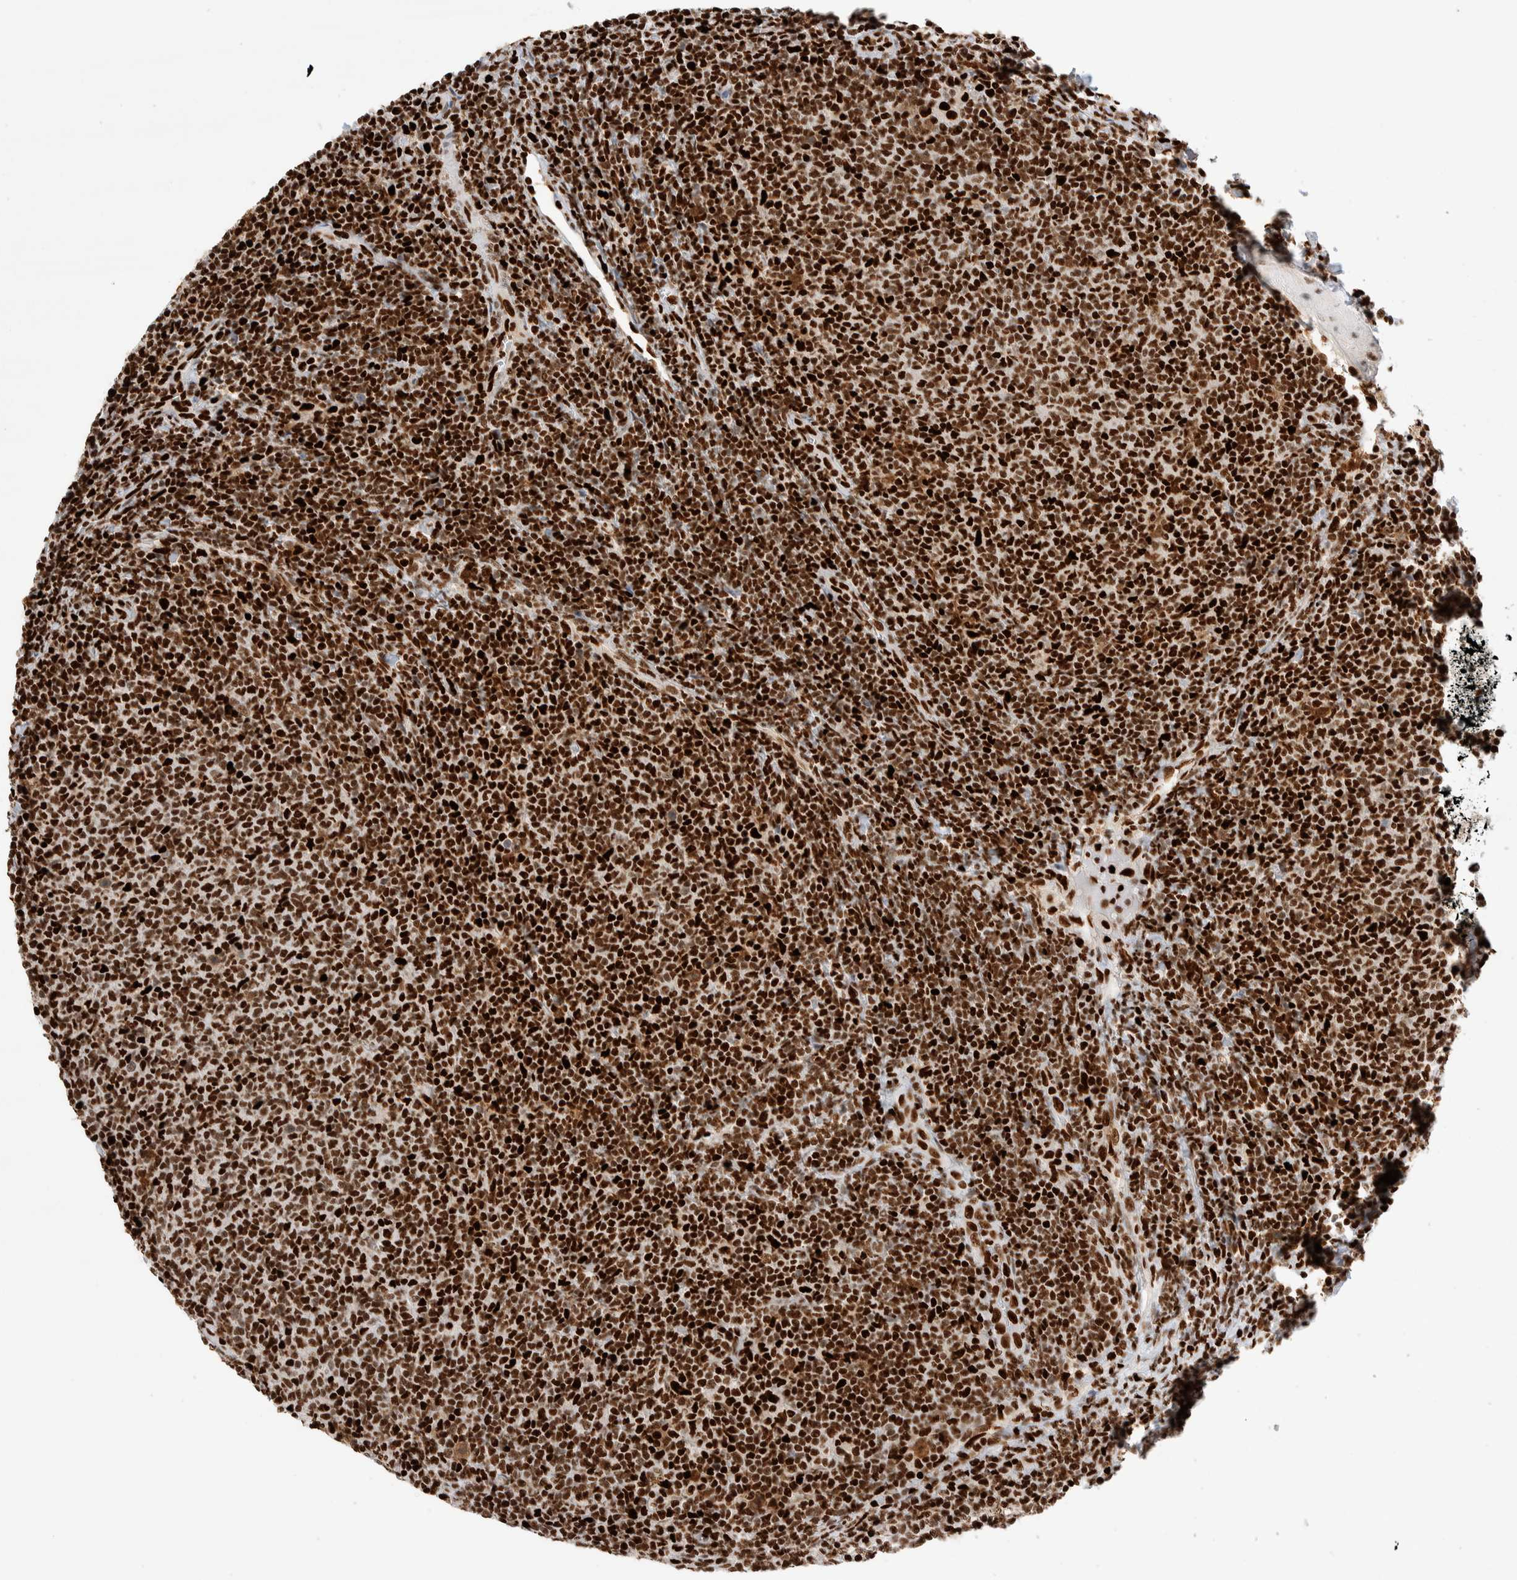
{"staining": {"intensity": "strong", "quantity": ">75%", "location": "cytoplasmic/membranous,nuclear"}, "tissue": "lymphoma", "cell_type": "Tumor cells", "image_type": "cancer", "snomed": [{"axis": "morphology", "description": "Malignant lymphoma, non-Hodgkin's type, Low grade"}, {"axis": "topography", "description": "Lymph node"}], "caption": "Lymphoma stained with a protein marker exhibits strong staining in tumor cells.", "gene": "RNASEK-C17orf49", "patient": {"sex": "male", "age": 66}}